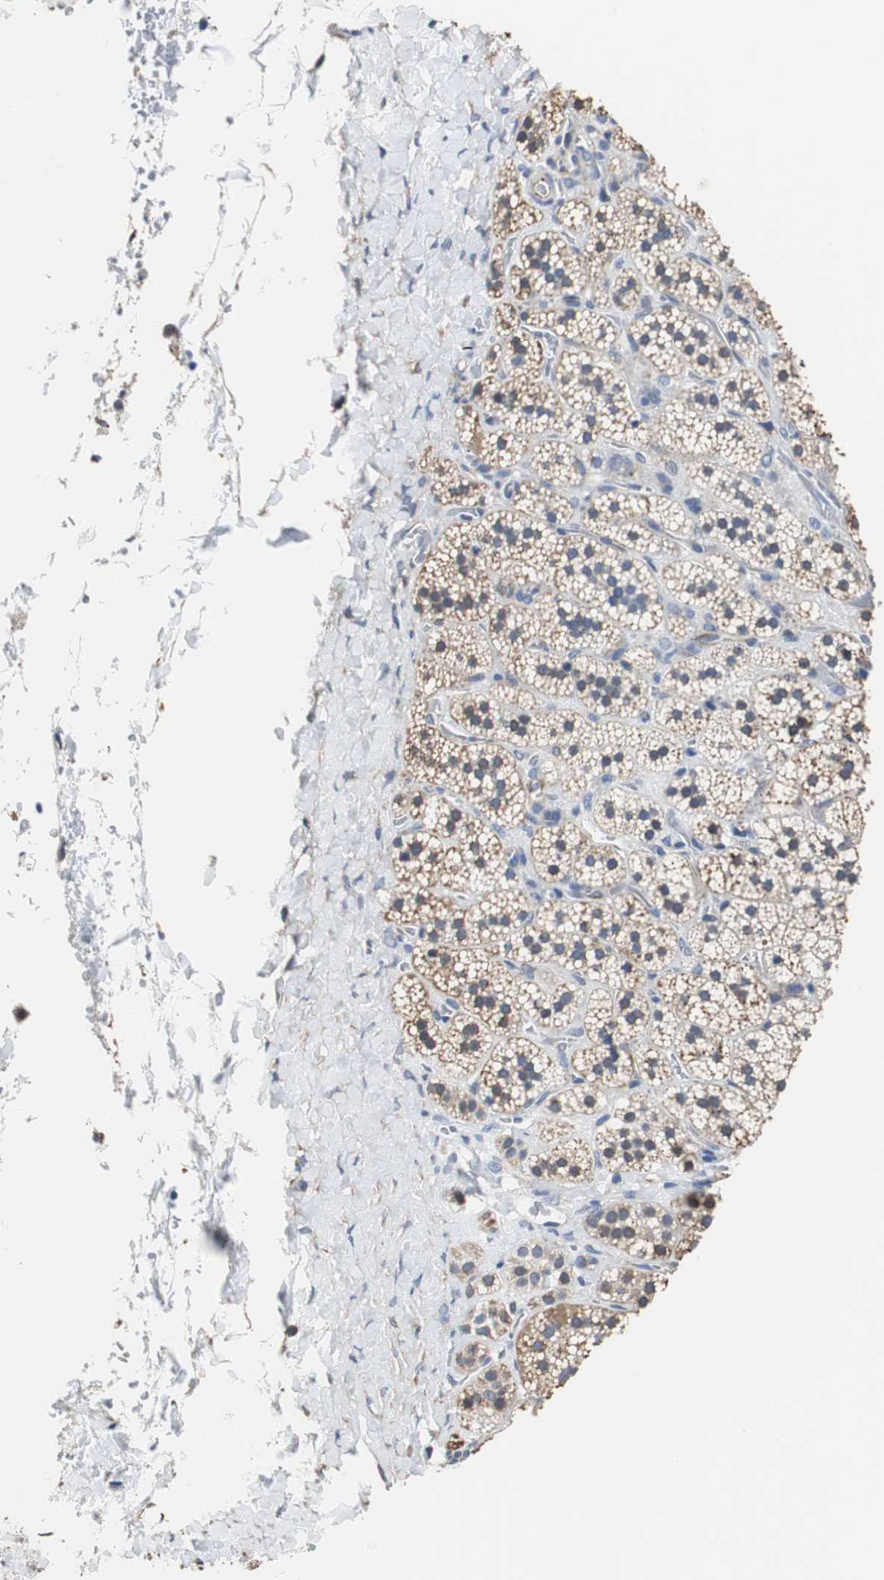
{"staining": {"intensity": "moderate", "quantity": "<25%", "location": "cytoplasmic/membranous"}, "tissue": "adrenal gland", "cell_type": "Glandular cells", "image_type": "normal", "snomed": [{"axis": "morphology", "description": "Normal tissue, NOS"}, {"axis": "topography", "description": "Adrenal gland"}], "caption": "Immunohistochemistry (IHC) of benign human adrenal gland shows low levels of moderate cytoplasmic/membranous expression in about <25% of glandular cells. Nuclei are stained in blue.", "gene": "PCK1", "patient": {"sex": "female", "age": 44}}